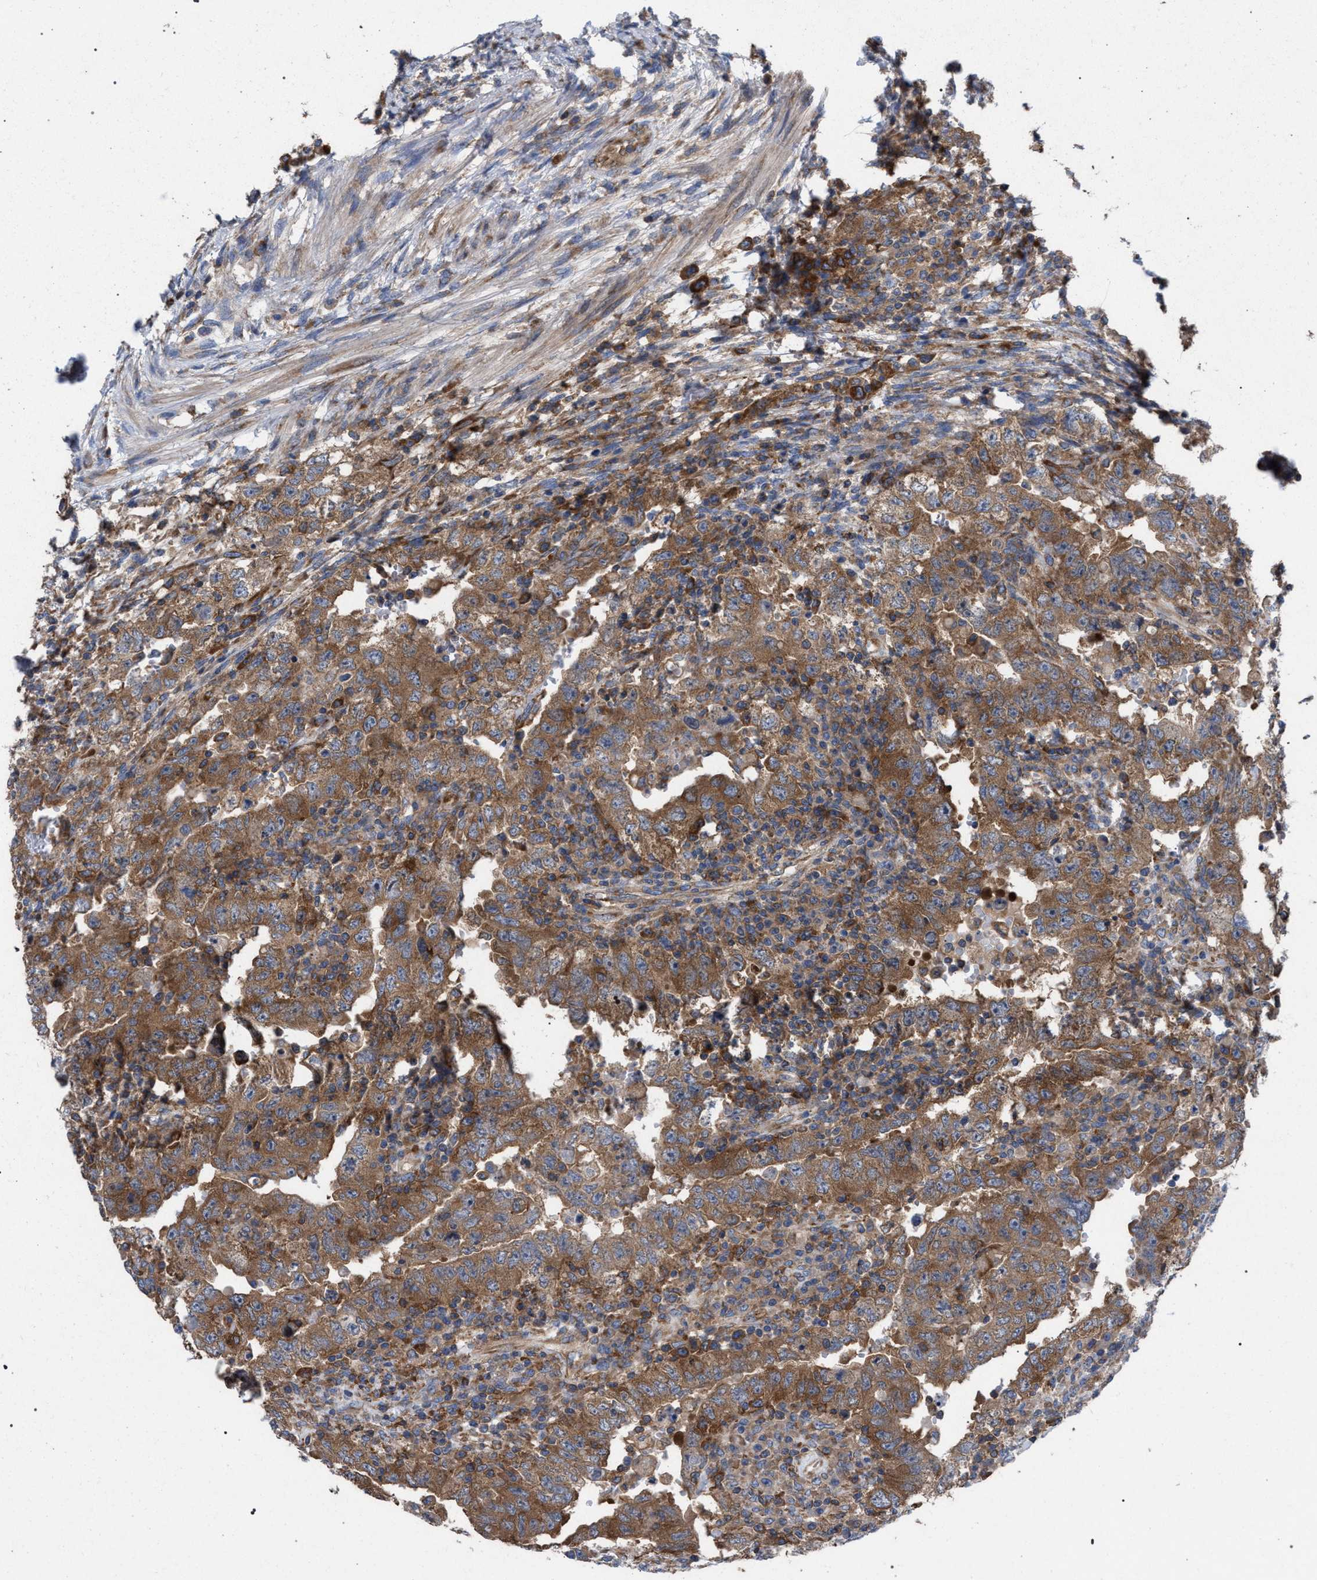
{"staining": {"intensity": "moderate", "quantity": ">75%", "location": "cytoplasmic/membranous"}, "tissue": "testis cancer", "cell_type": "Tumor cells", "image_type": "cancer", "snomed": [{"axis": "morphology", "description": "Carcinoma, Embryonal, NOS"}, {"axis": "topography", "description": "Testis"}], "caption": "The immunohistochemical stain labels moderate cytoplasmic/membranous expression in tumor cells of testis embryonal carcinoma tissue.", "gene": "CDR2L", "patient": {"sex": "male", "age": 26}}